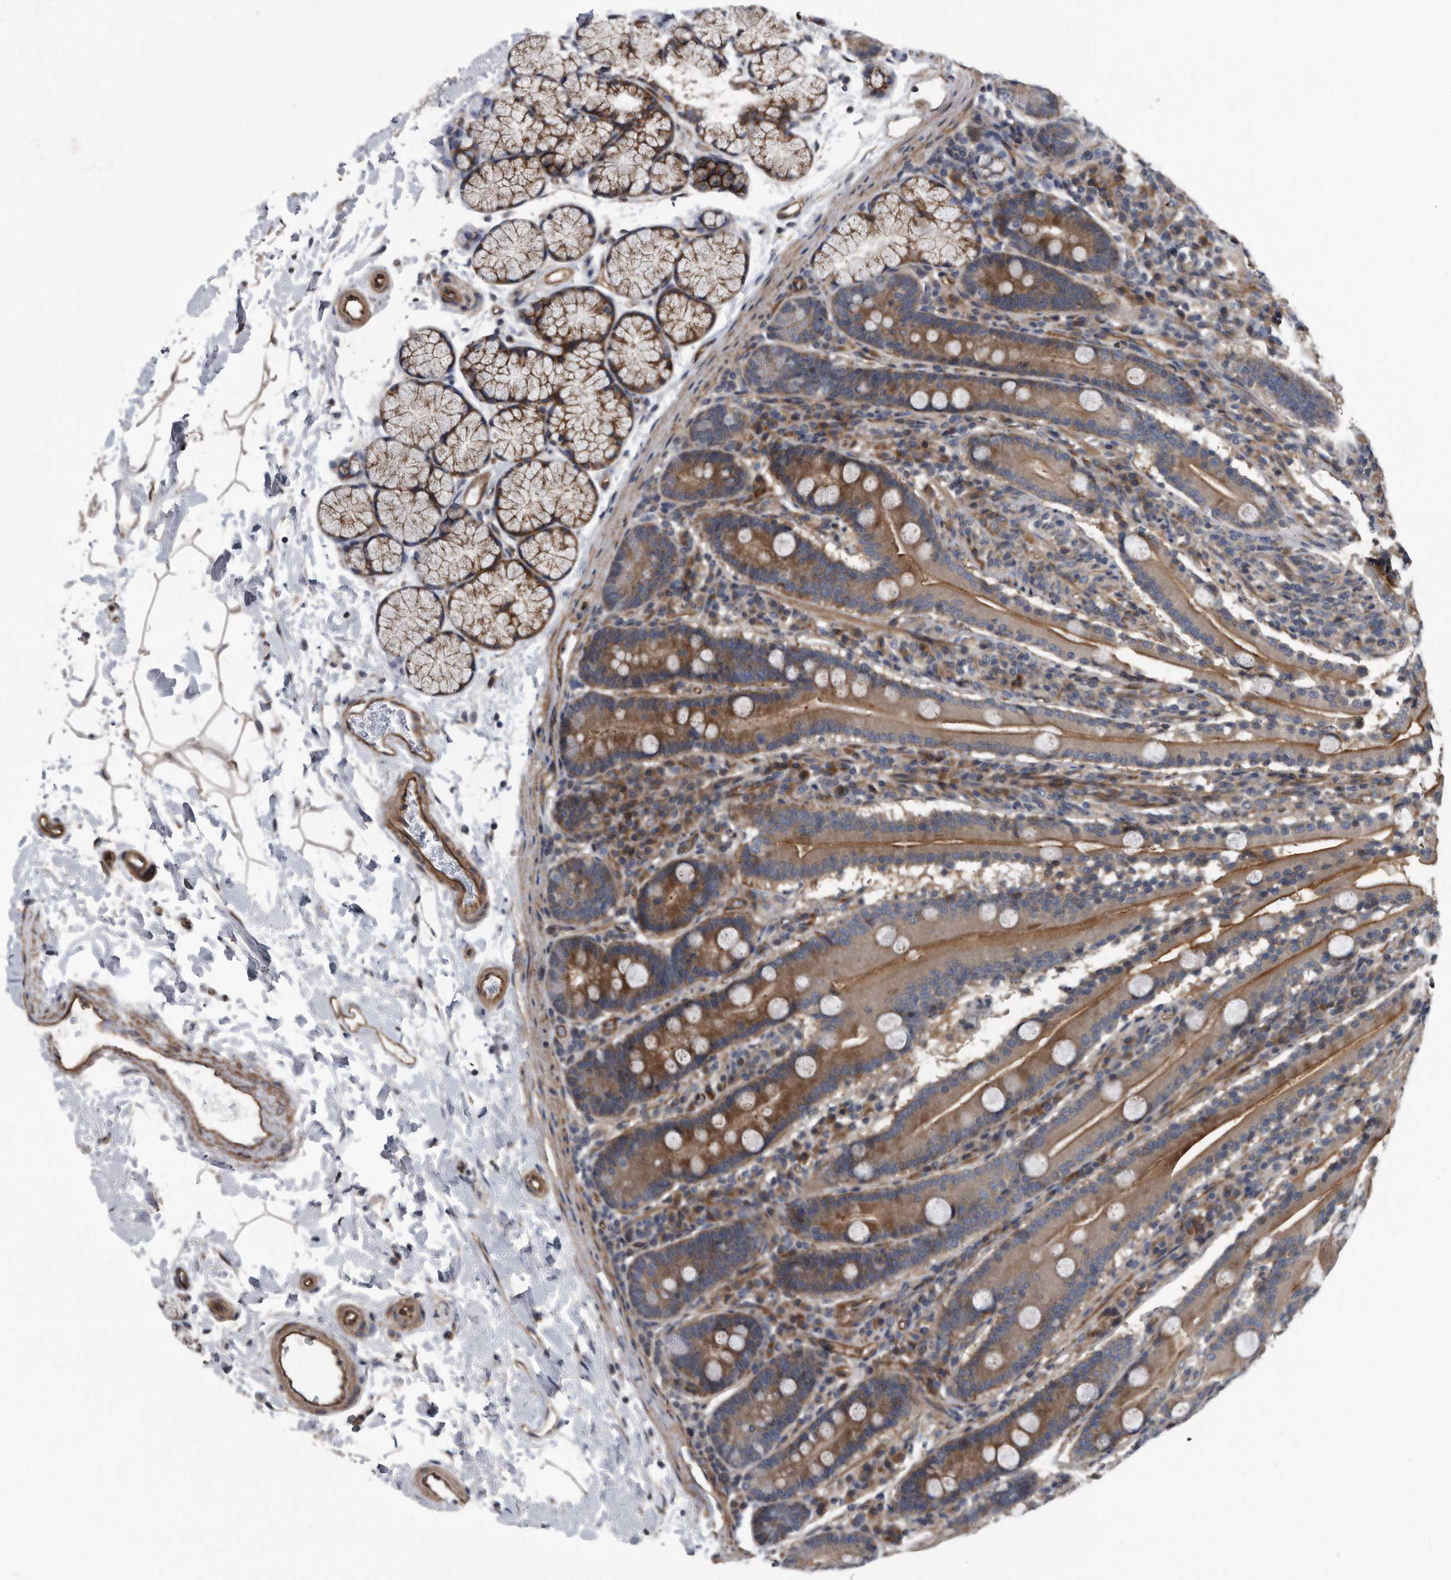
{"staining": {"intensity": "moderate", "quantity": ">75%", "location": "cytoplasmic/membranous"}, "tissue": "duodenum", "cell_type": "Glandular cells", "image_type": "normal", "snomed": [{"axis": "morphology", "description": "Normal tissue, NOS"}, {"axis": "topography", "description": "Duodenum"}], "caption": "IHC of unremarkable human duodenum shows medium levels of moderate cytoplasmic/membranous positivity in about >75% of glandular cells.", "gene": "ARMCX1", "patient": {"sex": "male", "age": 35}}